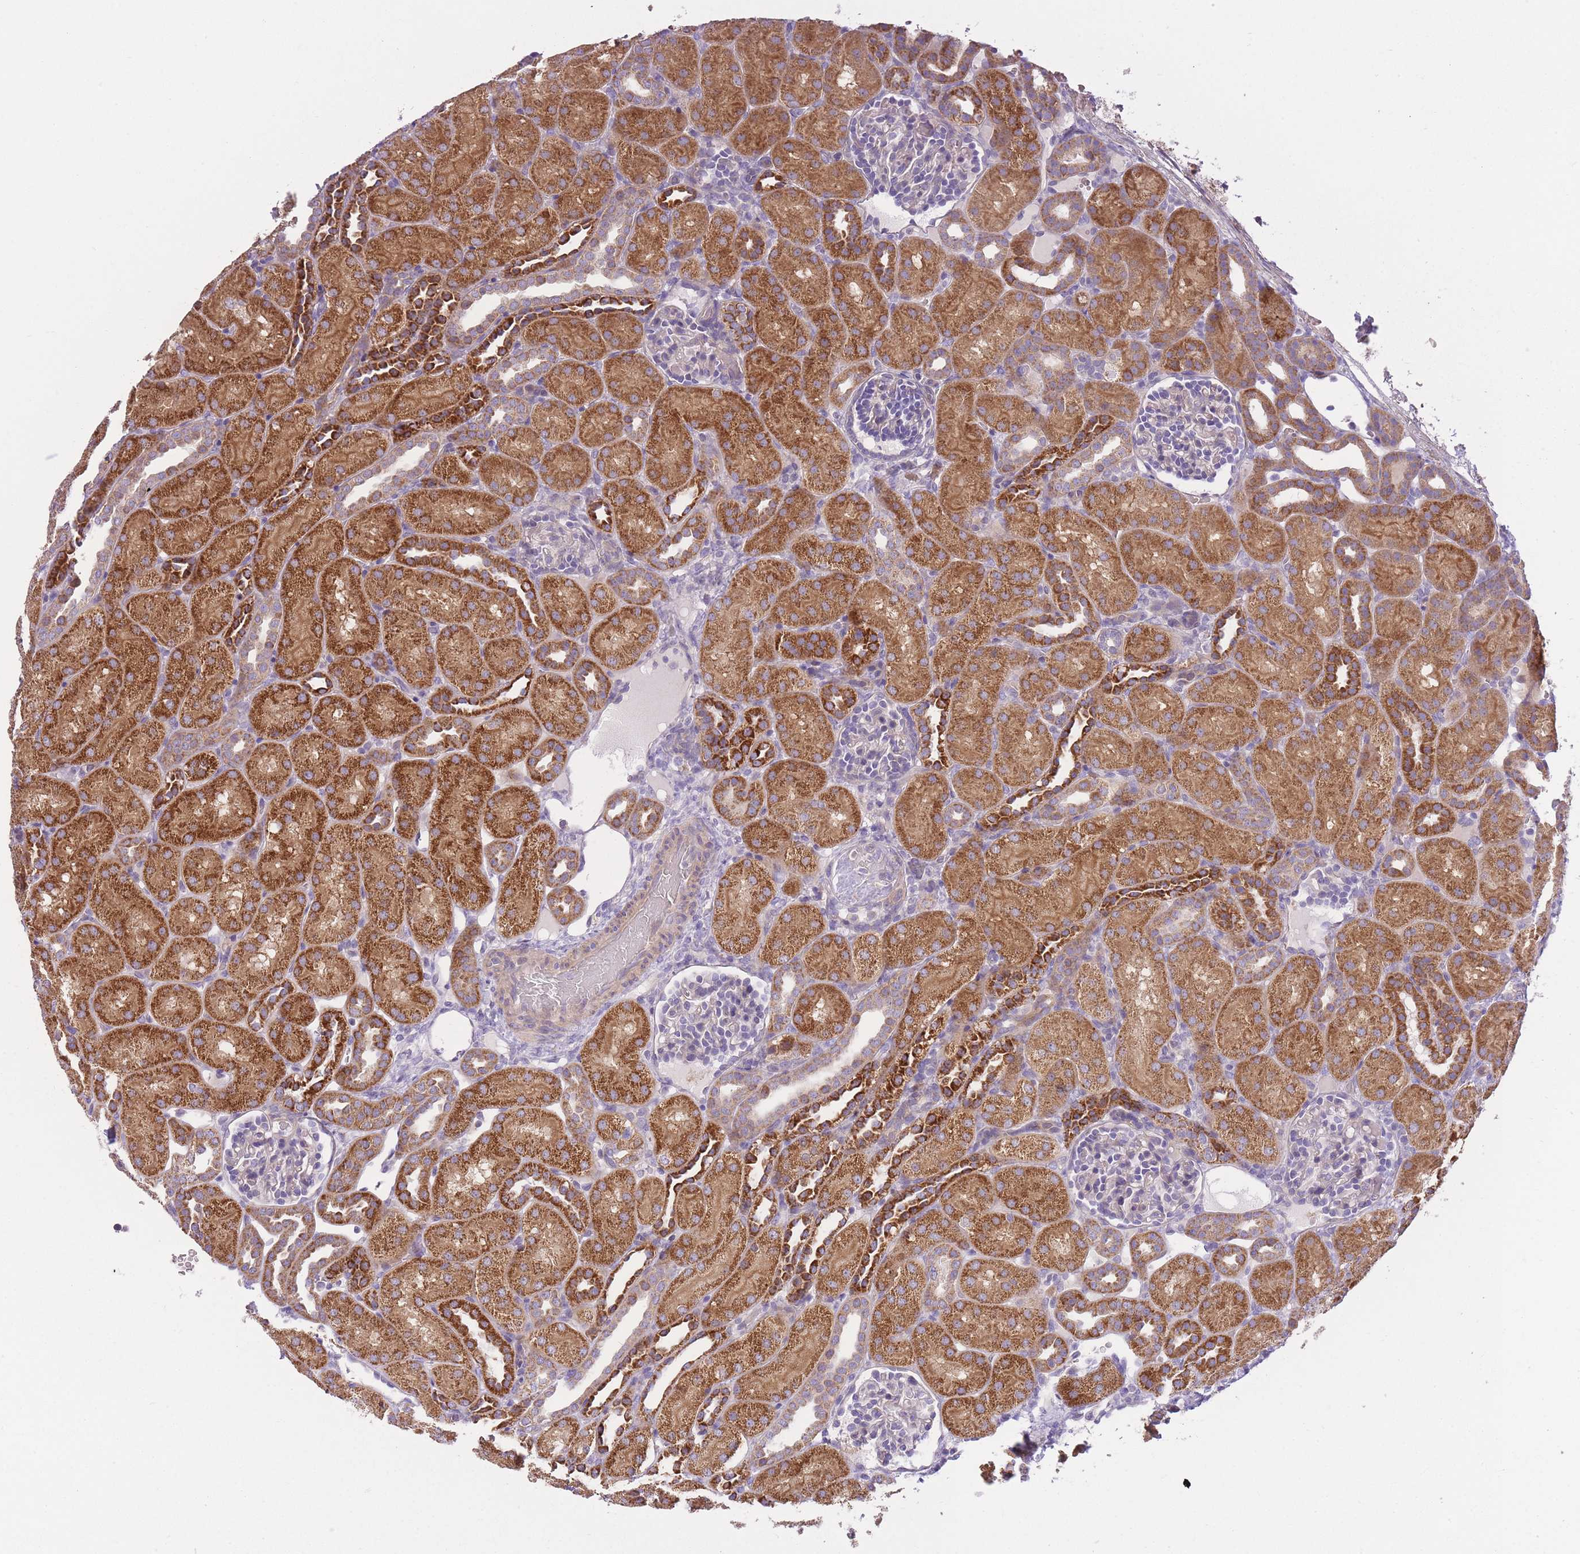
{"staining": {"intensity": "moderate", "quantity": "<25%", "location": "cytoplasmic/membranous"}, "tissue": "kidney", "cell_type": "Cells in glomeruli", "image_type": "normal", "snomed": [{"axis": "morphology", "description": "Normal tissue, NOS"}, {"axis": "topography", "description": "Kidney"}], "caption": "Cells in glomeruli show low levels of moderate cytoplasmic/membranous positivity in about <25% of cells in unremarkable human kidney.", "gene": "REV1", "patient": {"sex": "male", "age": 1}}